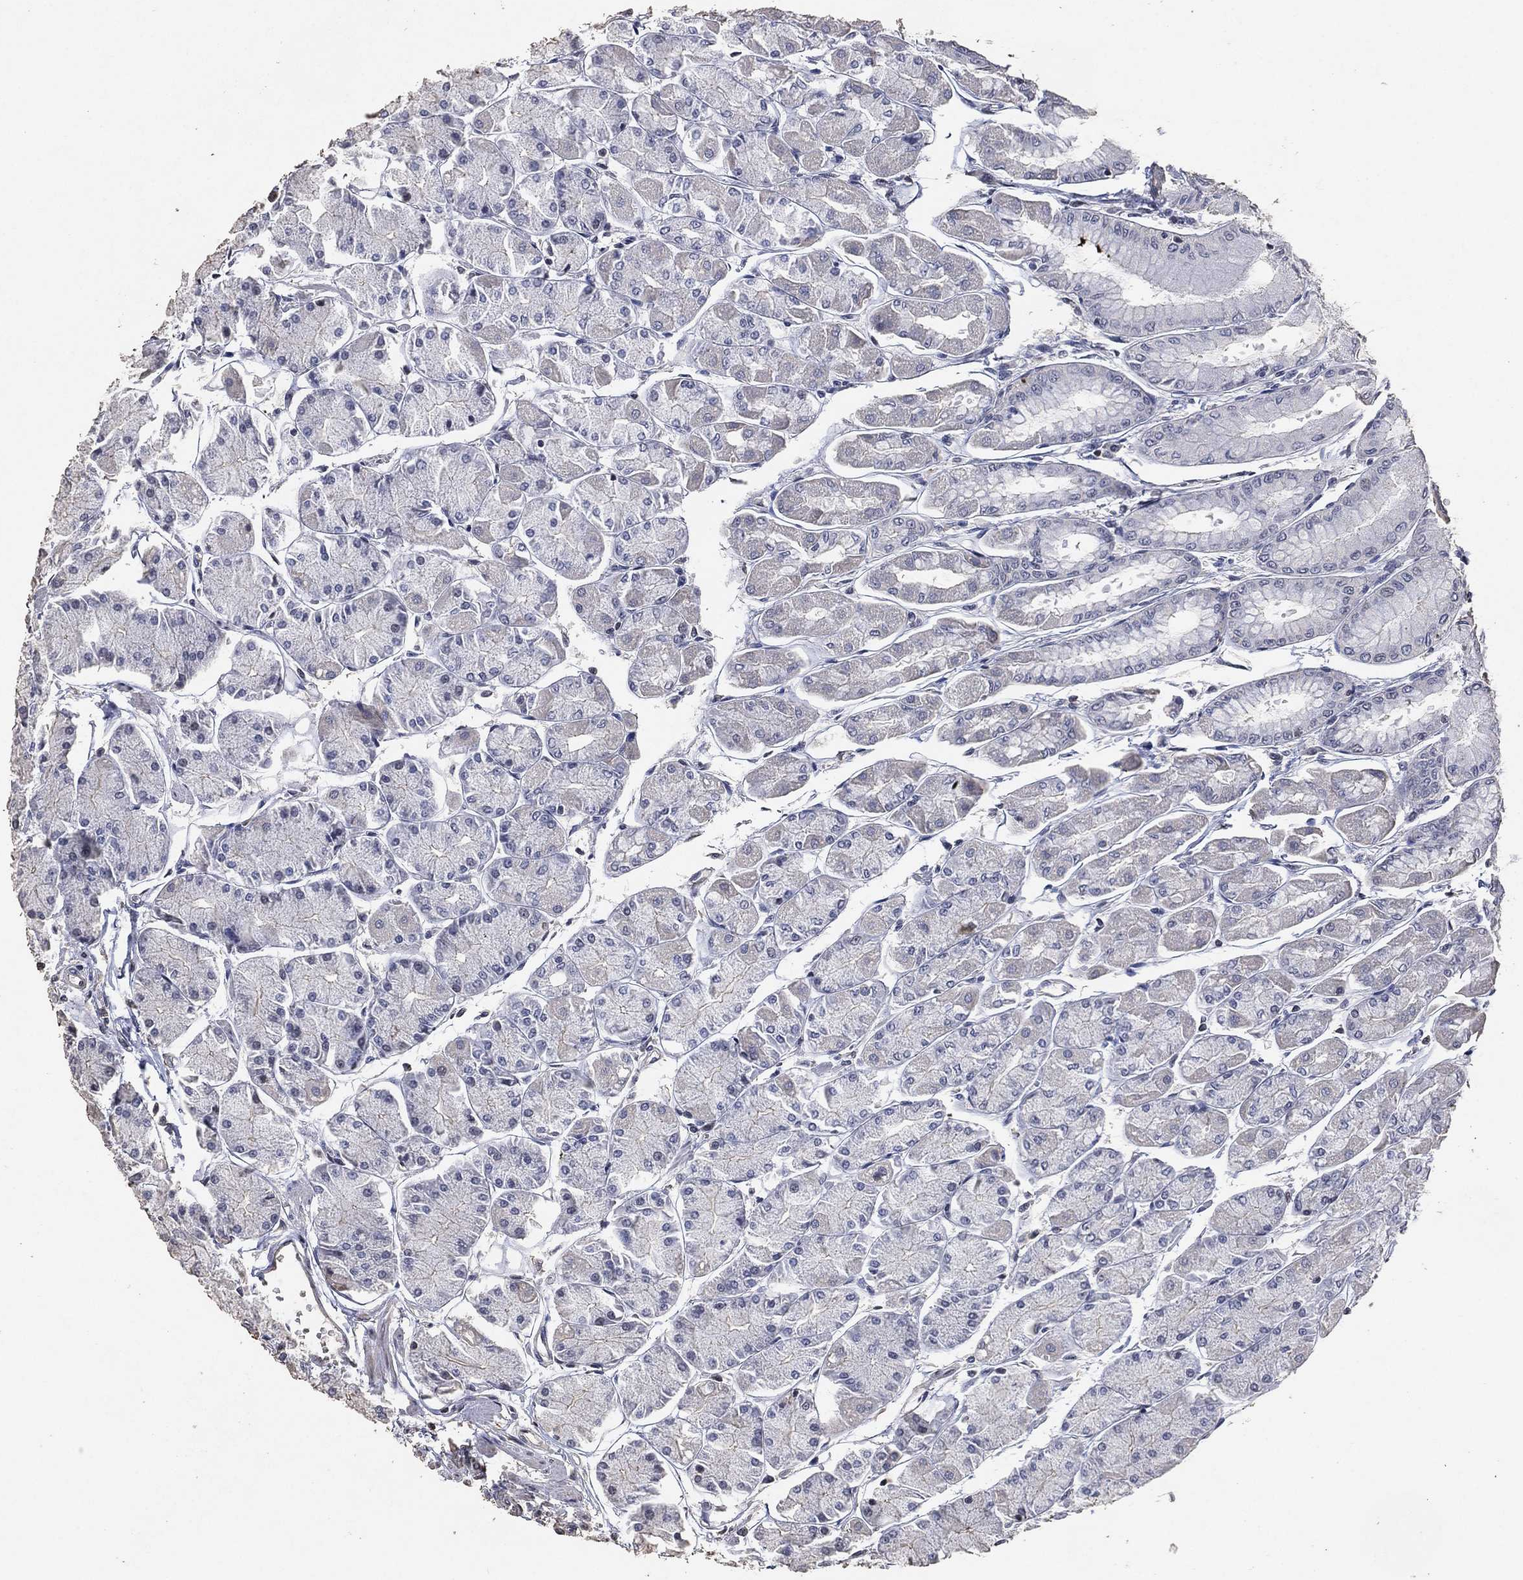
{"staining": {"intensity": "negative", "quantity": "none", "location": "none"}, "tissue": "stomach", "cell_type": "Glandular cells", "image_type": "normal", "snomed": [{"axis": "morphology", "description": "Normal tissue, NOS"}, {"axis": "topography", "description": "Stomach, upper"}], "caption": "Normal stomach was stained to show a protein in brown. There is no significant staining in glandular cells. (Immunohistochemistry (ihc), brightfield microscopy, high magnification).", "gene": "ADPRHL1", "patient": {"sex": "male", "age": 60}}